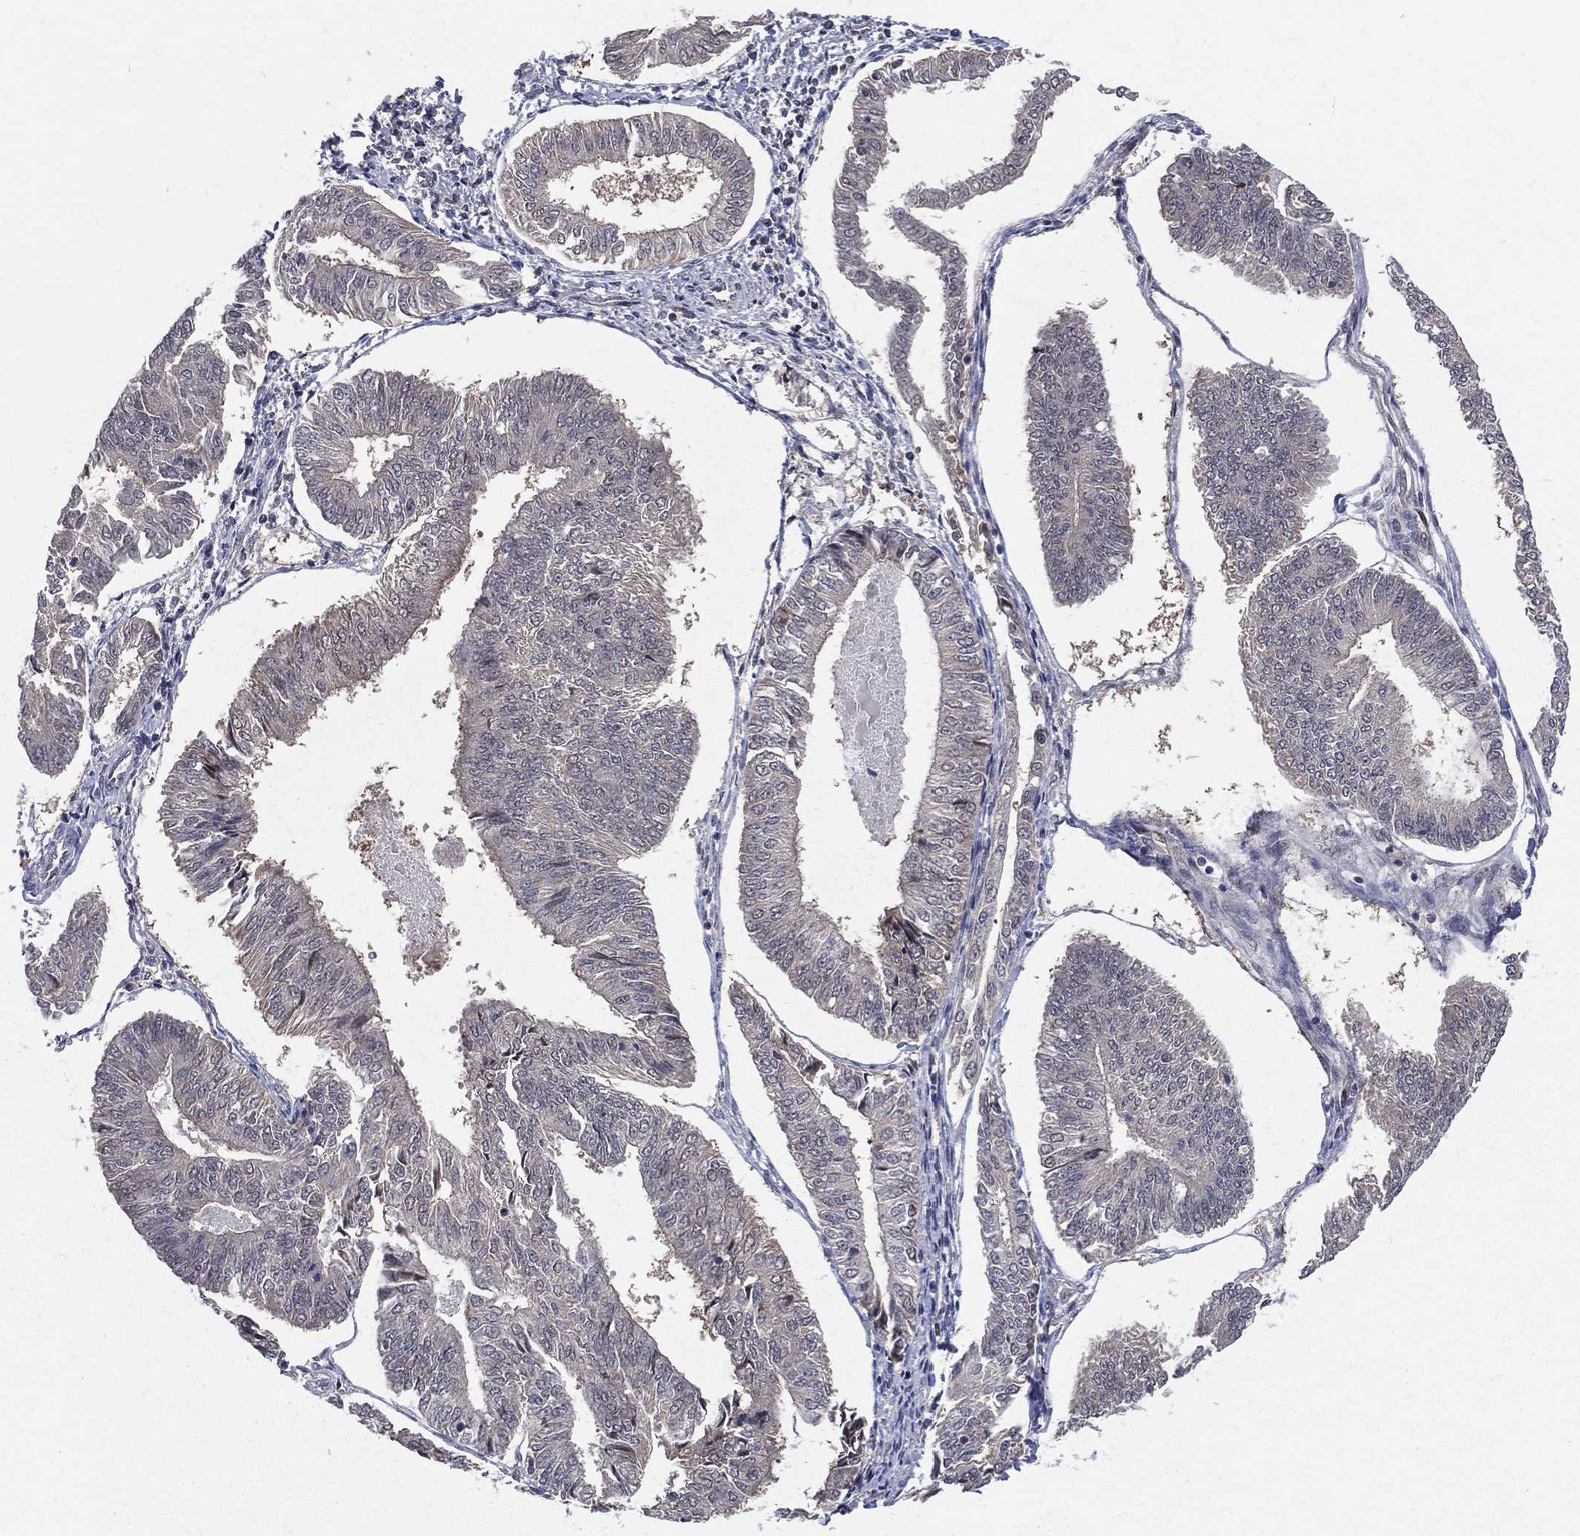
{"staining": {"intensity": "negative", "quantity": "none", "location": "none"}, "tissue": "endometrial cancer", "cell_type": "Tumor cells", "image_type": "cancer", "snomed": [{"axis": "morphology", "description": "Adenocarcinoma, NOS"}, {"axis": "topography", "description": "Endometrium"}], "caption": "Tumor cells show no significant protein expression in adenocarcinoma (endometrial).", "gene": "DLG4", "patient": {"sex": "female", "age": 58}}